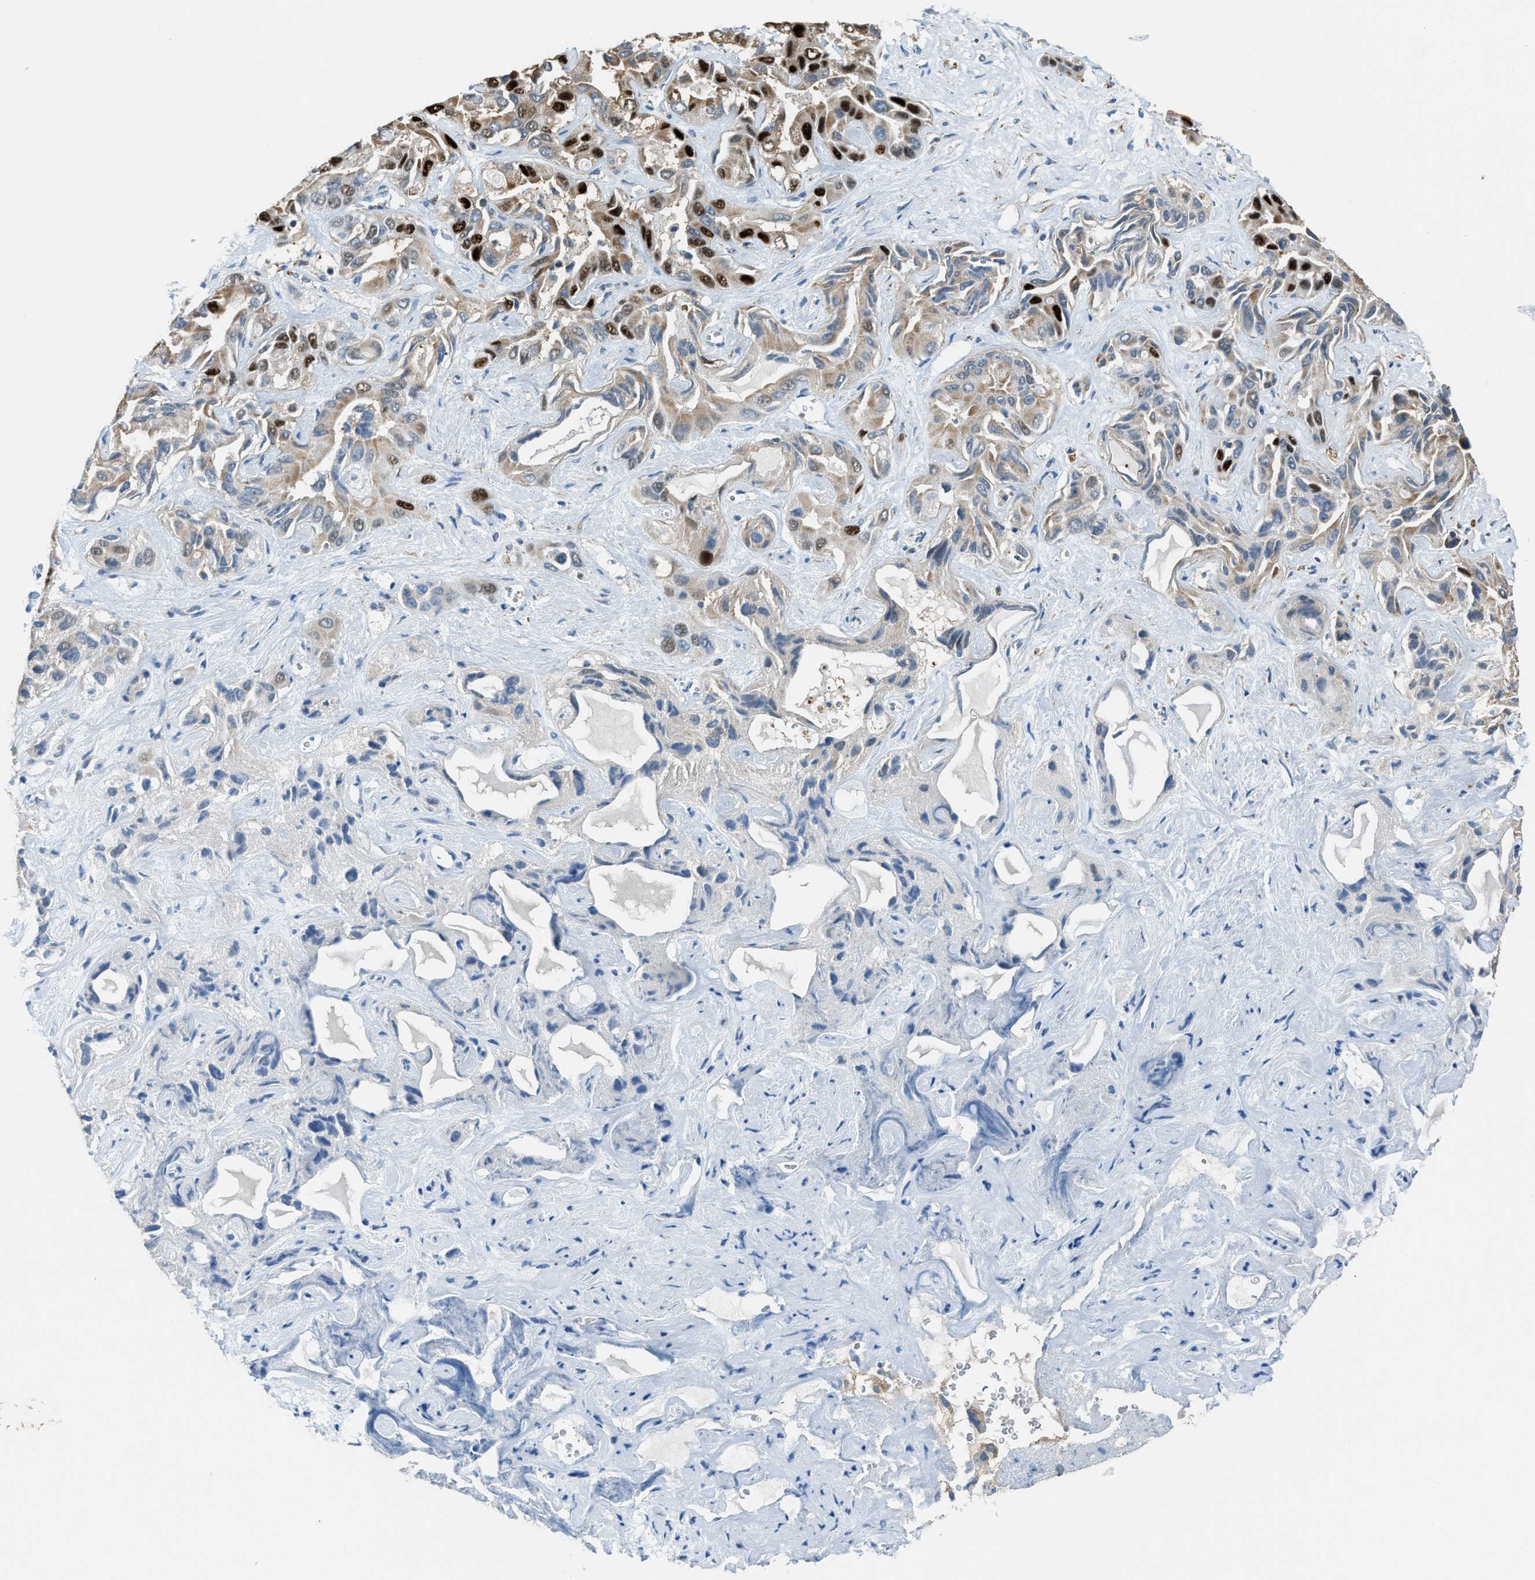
{"staining": {"intensity": "strong", "quantity": "<25%", "location": "nuclear"}, "tissue": "liver cancer", "cell_type": "Tumor cells", "image_type": "cancer", "snomed": [{"axis": "morphology", "description": "Cholangiocarcinoma"}, {"axis": "topography", "description": "Liver"}], "caption": "About <25% of tumor cells in human liver cancer display strong nuclear protein staining as visualized by brown immunohistochemical staining.", "gene": "SLC25A11", "patient": {"sex": "female", "age": 52}}